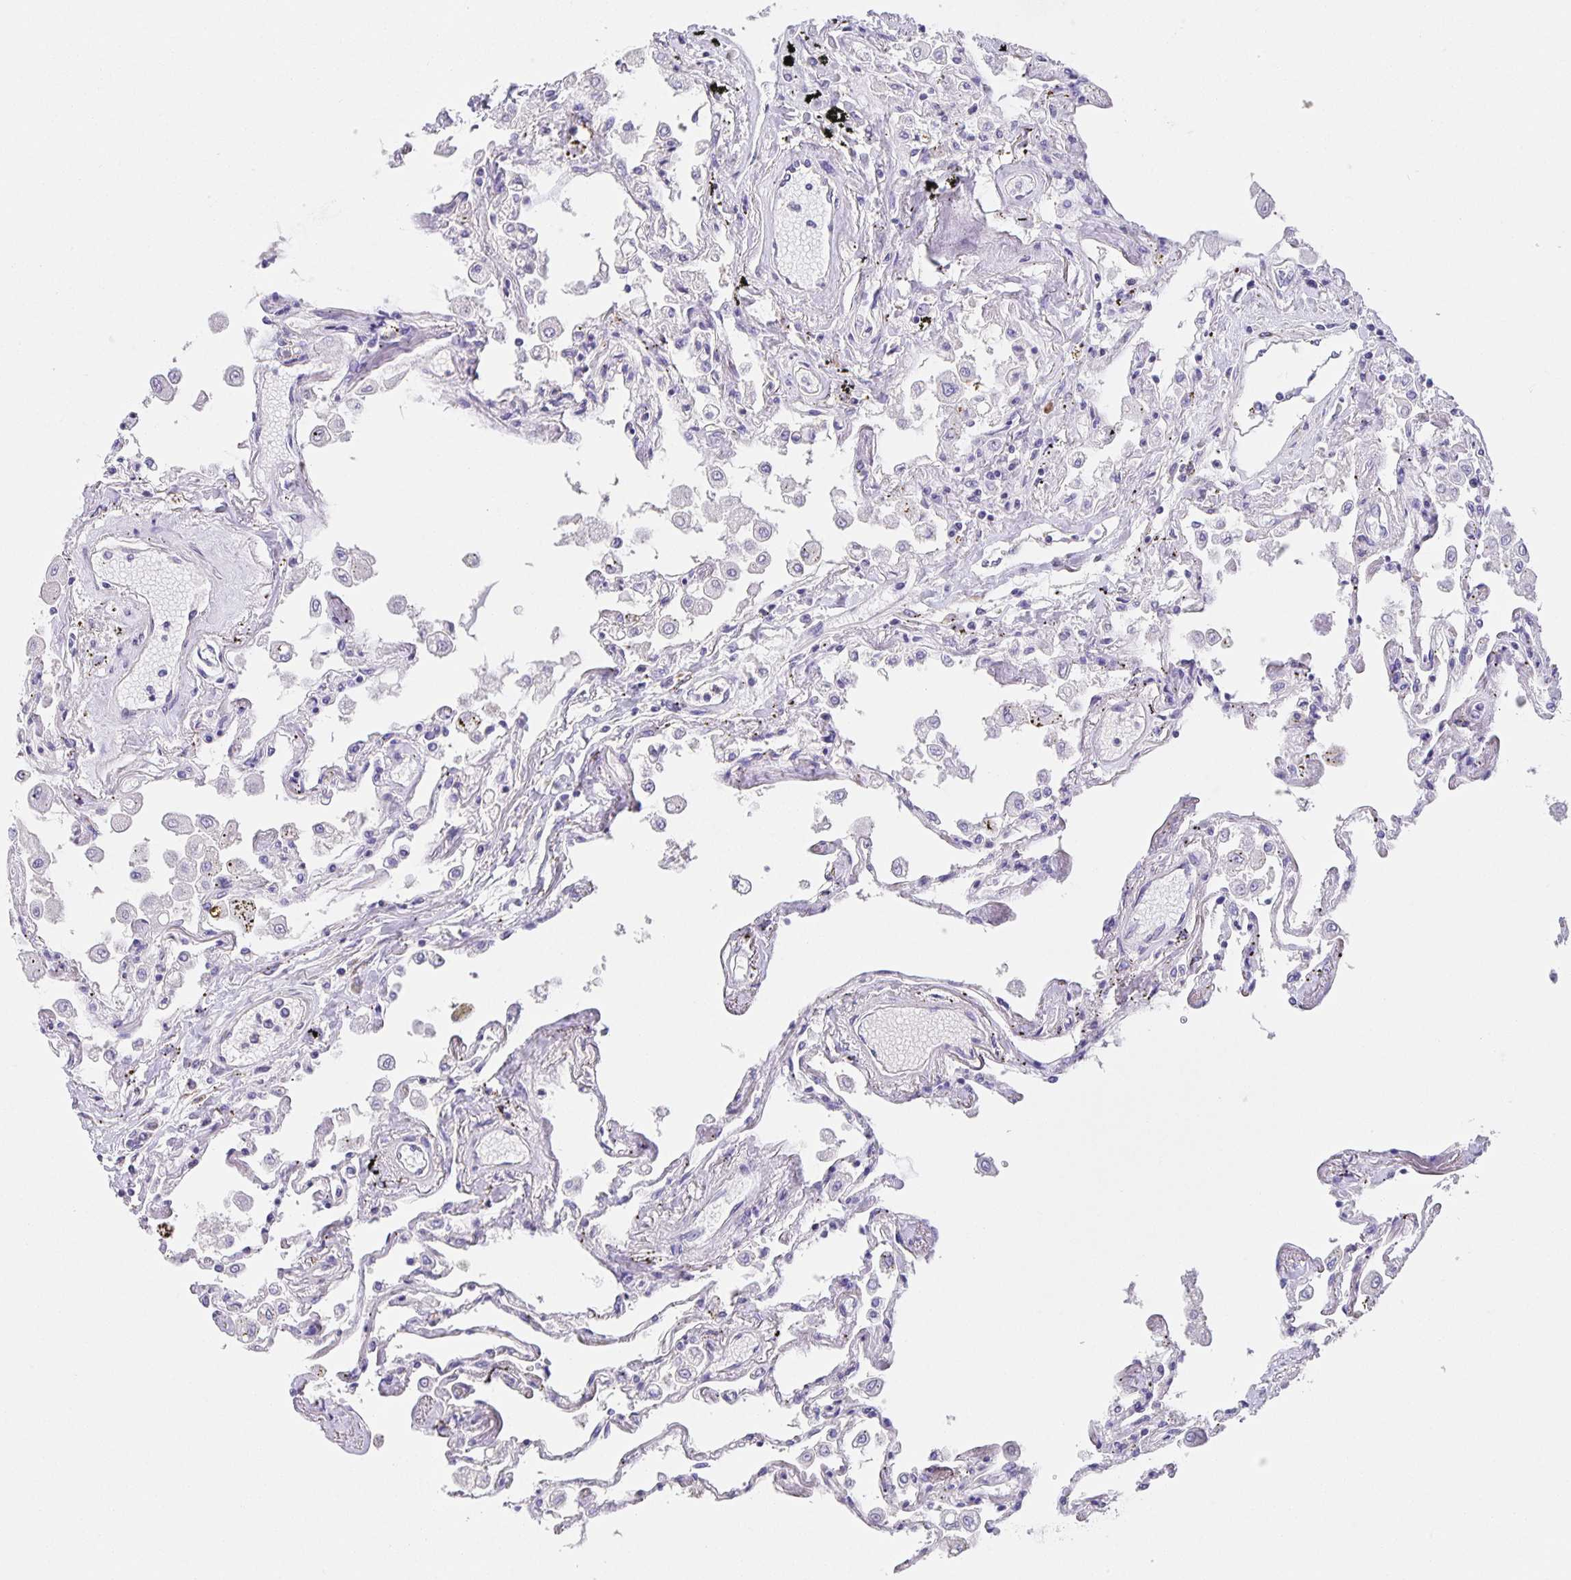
{"staining": {"intensity": "negative", "quantity": "none", "location": "none"}, "tissue": "lung", "cell_type": "Alveolar cells", "image_type": "normal", "snomed": [{"axis": "morphology", "description": "Normal tissue, NOS"}, {"axis": "morphology", "description": "Adenocarcinoma, NOS"}, {"axis": "topography", "description": "Cartilage tissue"}, {"axis": "topography", "description": "Lung"}], "caption": "A histopathology image of human lung is negative for staining in alveolar cells.", "gene": "PRR36", "patient": {"sex": "female", "age": 67}}